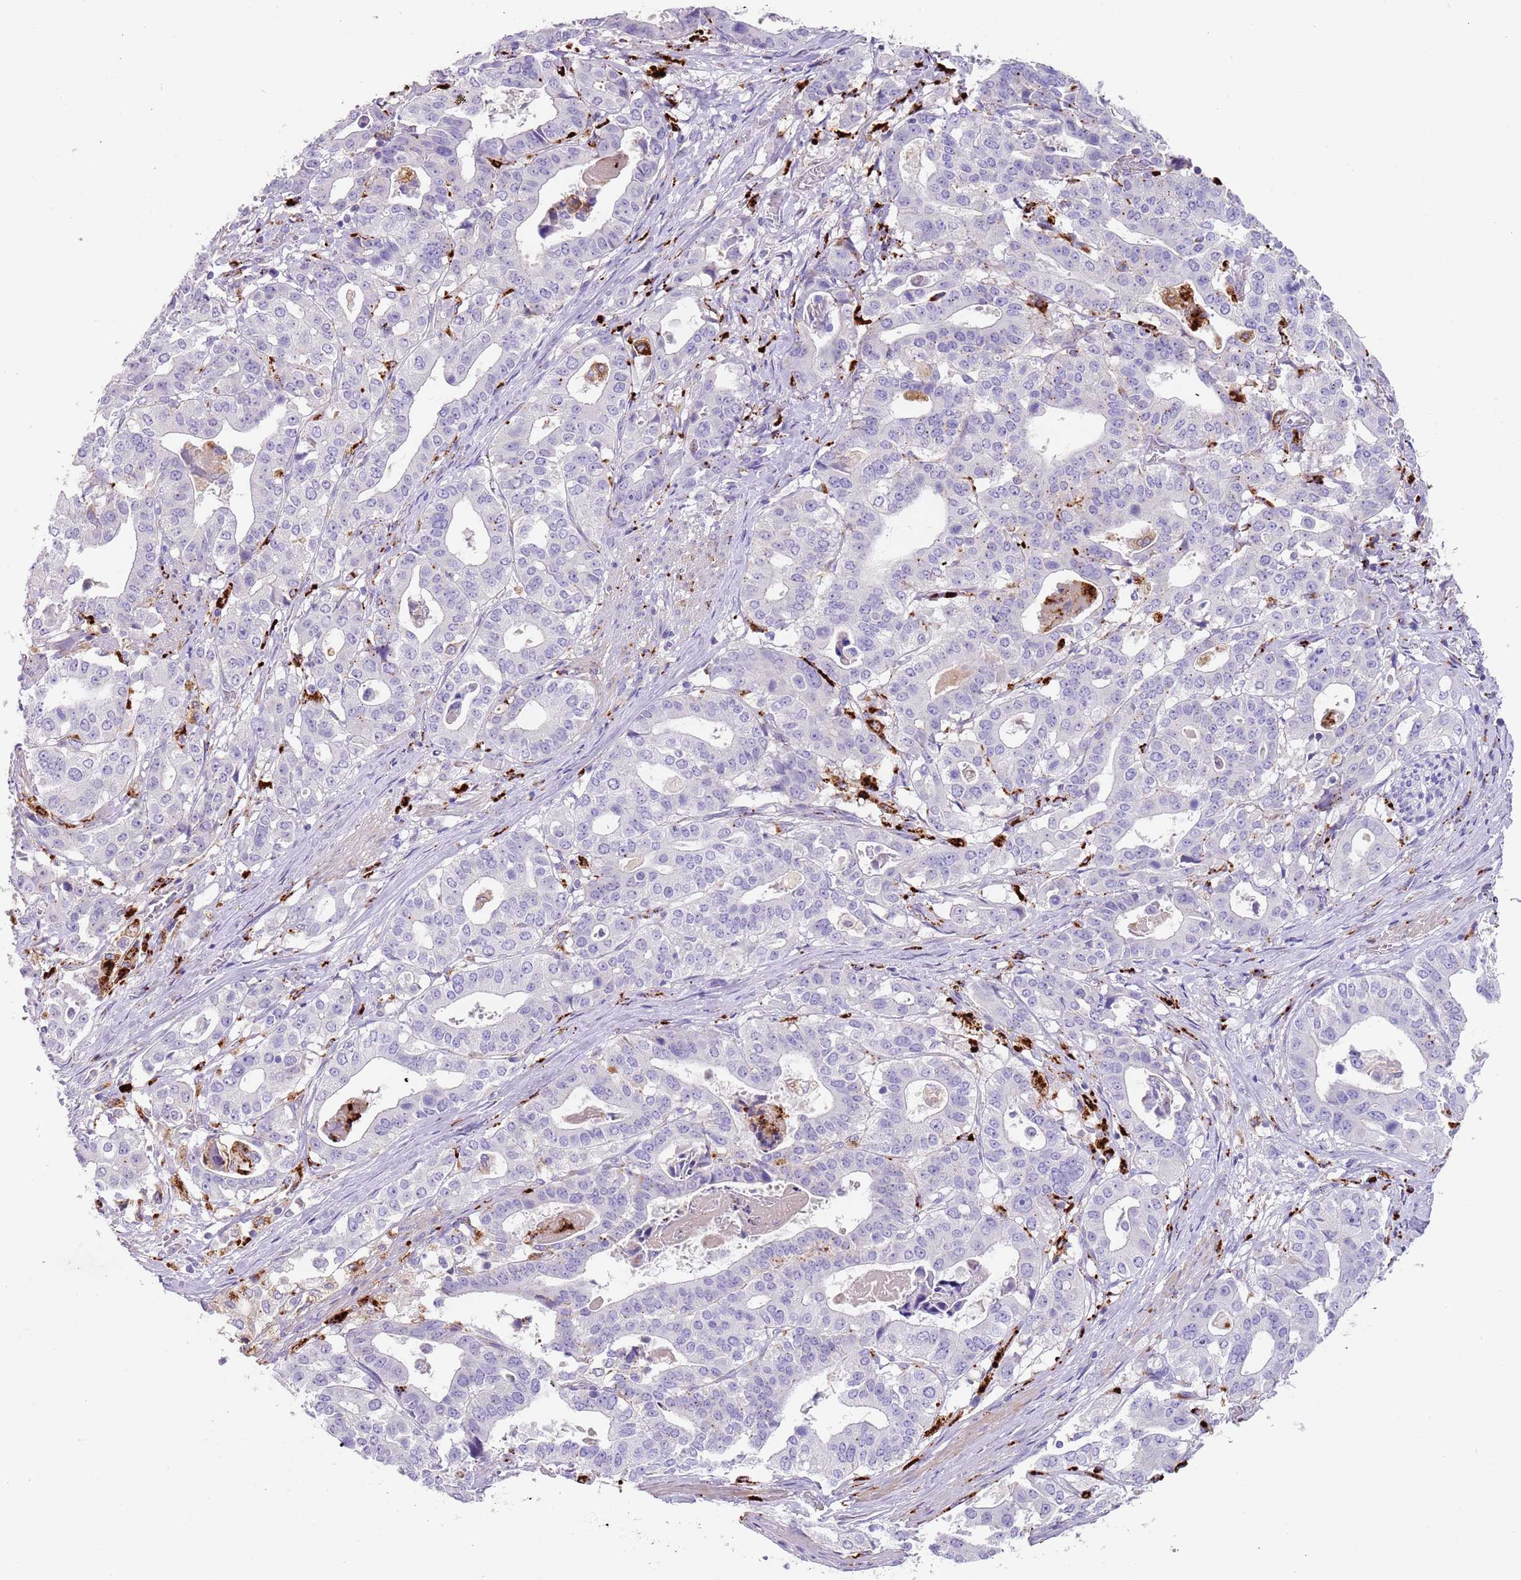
{"staining": {"intensity": "negative", "quantity": "none", "location": "none"}, "tissue": "stomach cancer", "cell_type": "Tumor cells", "image_type": "cancer", "snomed": [{"axis": "morphology", "description": "Adenocarcinoma, NOS"}, {"axis": "topography", "description": "Stomach"}], "caption": "Immunohistochemistry (IHC) histopathology image of human stomach cancer stained for a protein (brown), which exhibits no positivity in tumor cells. (DAB immunohistochemistry with hematoxylin counter stain).", "gene": "LRRN3", "patient": {"sex": "male", "age": 48}}